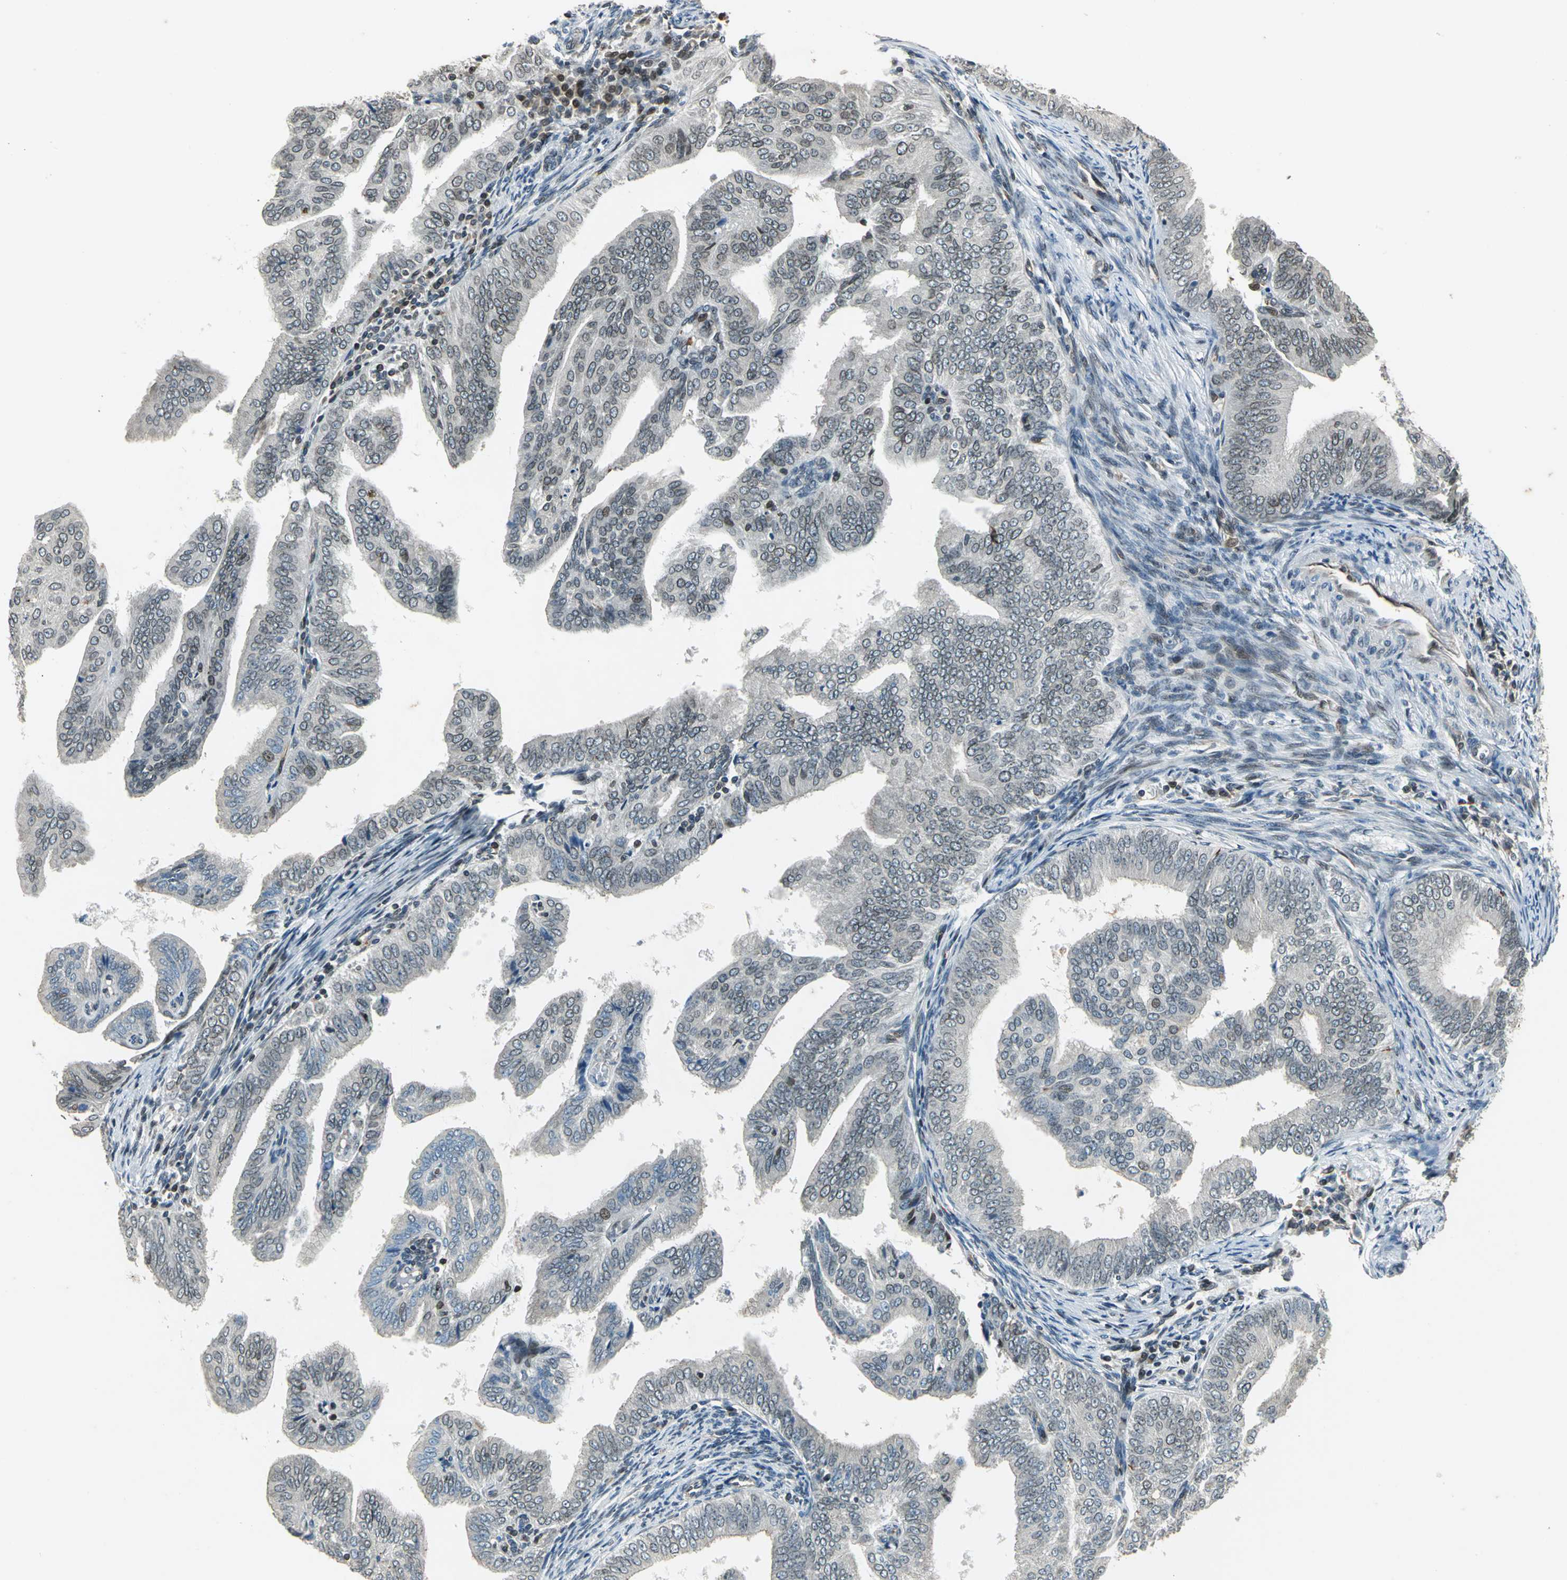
{"staining": {"intensity": "moderate", "quantity": "<25%", "location": "cytoplasmic/membranous,nuclear"}, "tissue": "endometrial cancer", "cell_type": "Tumor cells", "image_type": "cancer", "snomed": [{"axis": "morphology", "description": "Adenocarcinoma, NOS"}, {"axis": "topography", "description": "Endometrium"}], "caption": "Protein analysis of endometrial cancer tissue reveals moderate cytoplasmic/membranous and nuclear staining in about <25% of tumor cells.", "gene": "BRIP1", "patient": {"sex": "female", "age": 58}}